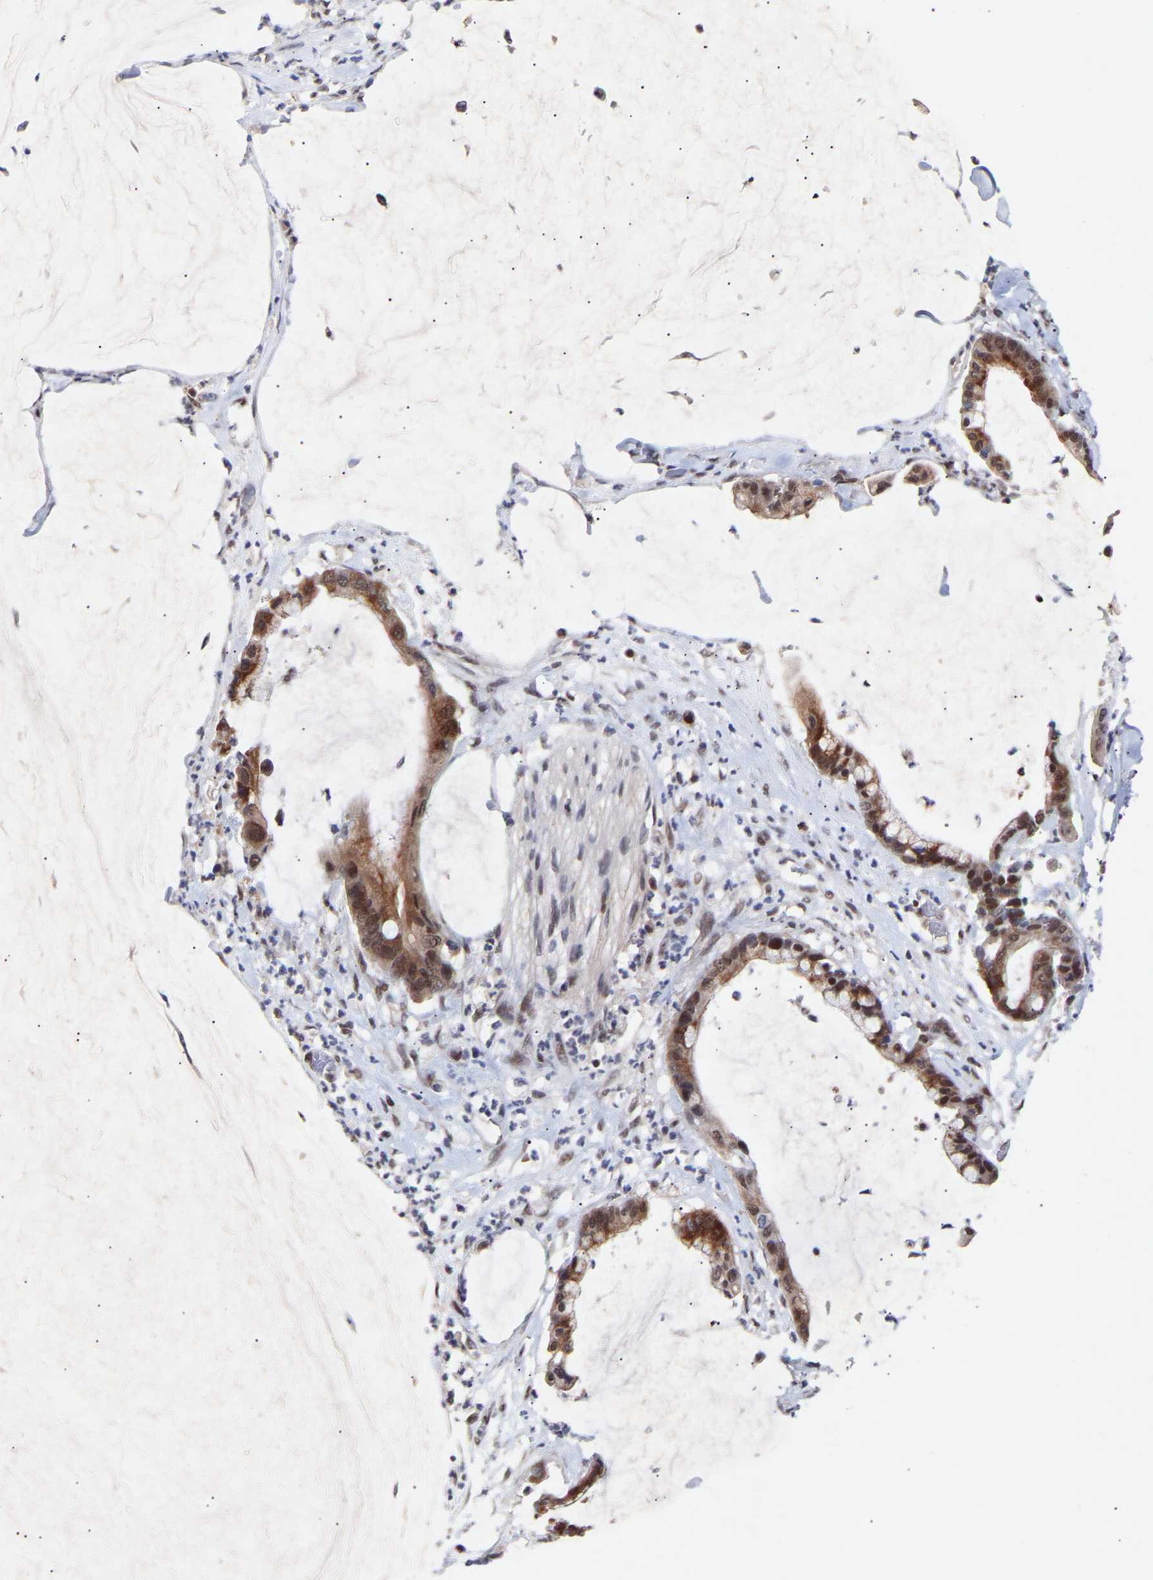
{"staining": {"intensity": "moderate", "quantity": ">75%", "location": "cytoplasmic/membranous,nuclear"}, "tissue": "pancreatic cancer", "cell_type": "Tumor cells", "image_type": "cancer", "snomed": [{"axis": "morphology", "description": "Adenocarcinoma, NOS"}, {"axis": "topography", "description": "Pancreas"}], "caption": "Immunohistochemistry (IHC) micrograph of pancreatic cancer (adenocarcinoma) stained for a protein (brown), which reveals medium levels of moderate cytoplasmic/membranous and nuclear expression in about >75% of tumor cells.", "gene": "RBM15", "patient": {"sex": "male", "age": 41}}